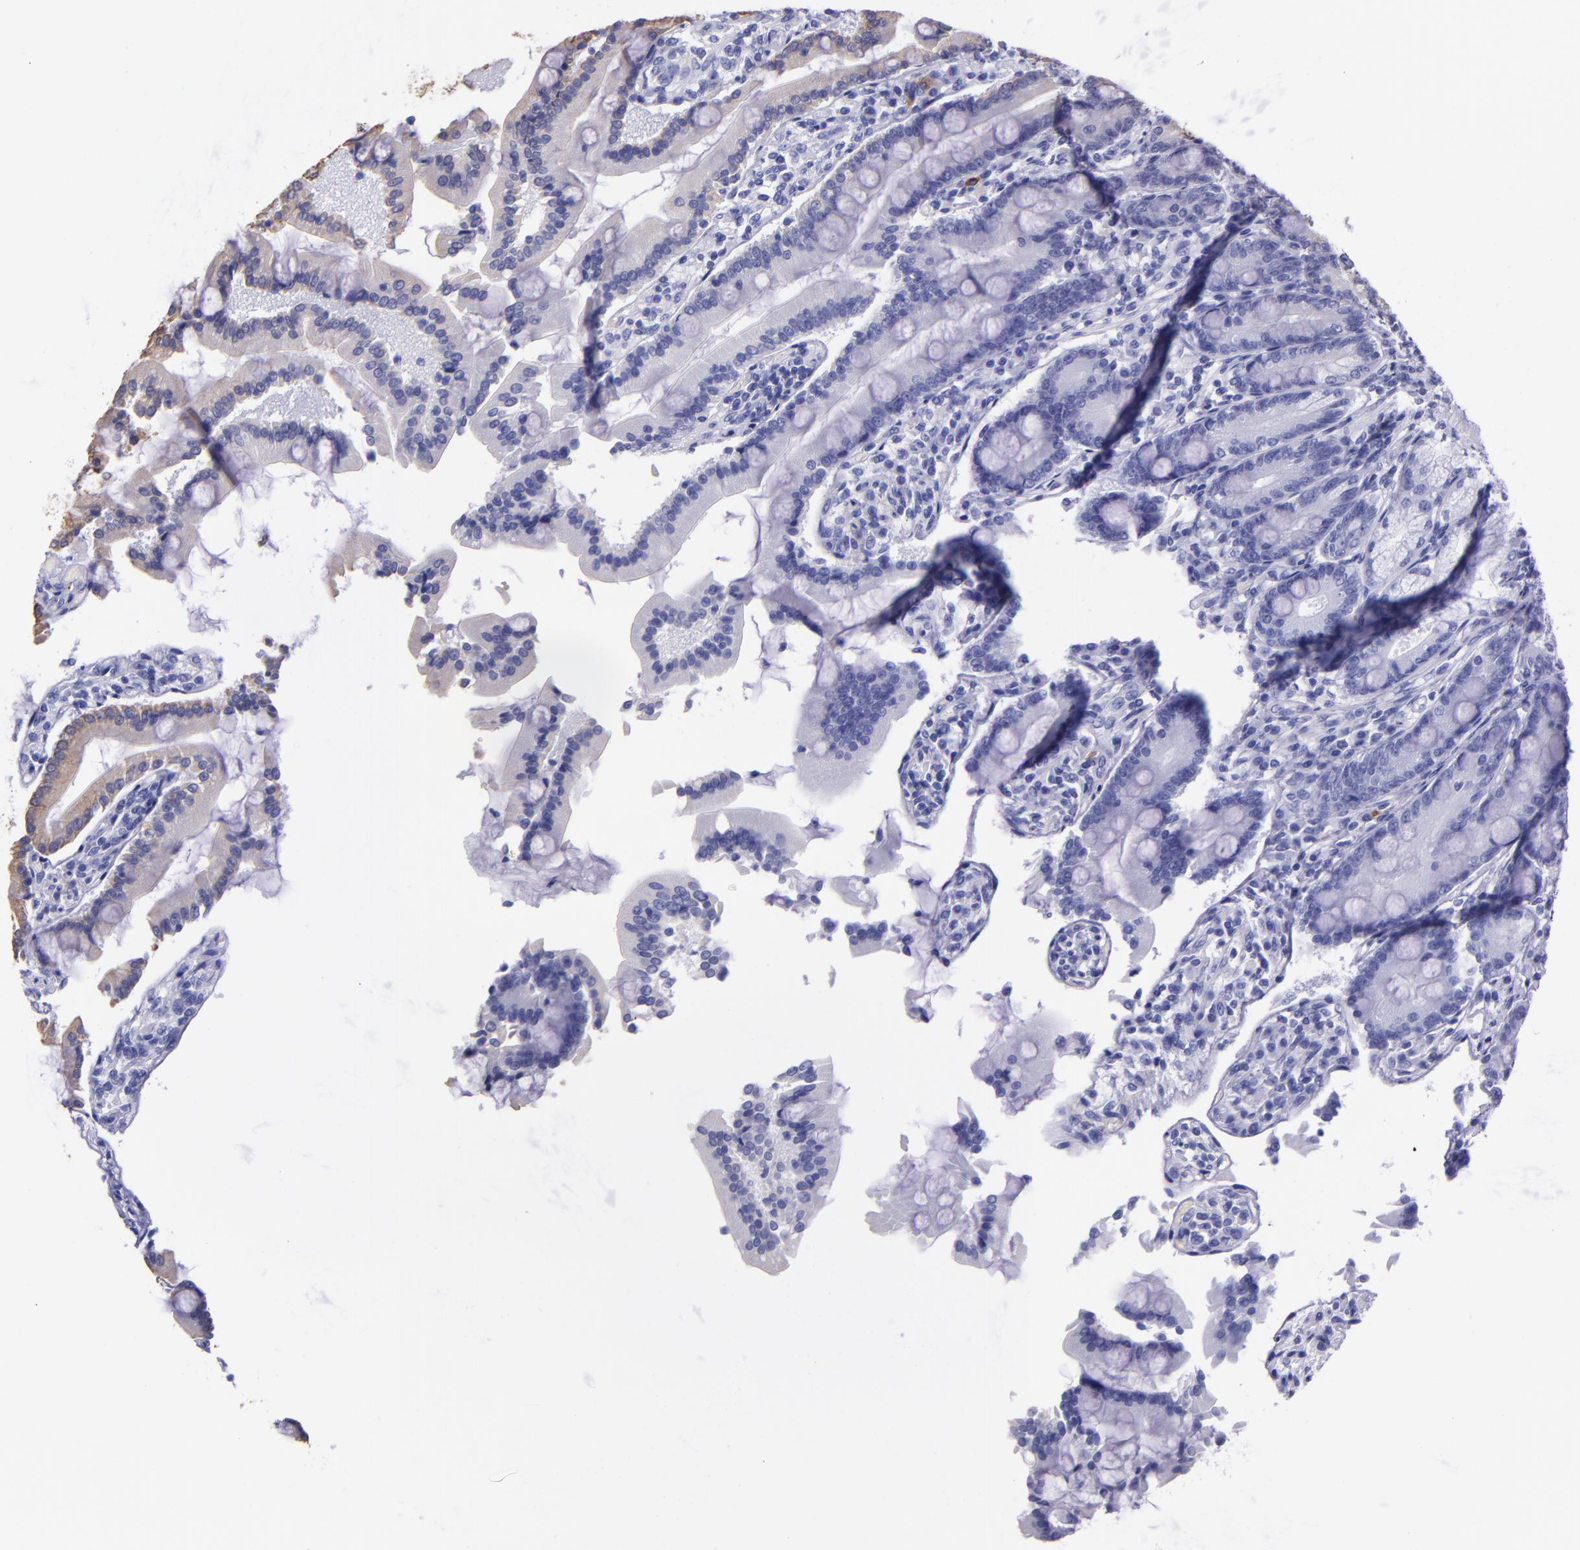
{"staining": {"intensity": "negative", "quantity": "none", "location": "none"}, "tissue": "duodenum", "cell_type": "Glandular cells", "image_type": "normal", "snomed": [{"axis": "morphology", "description": "Normal tissue, NOS"}, {"axis": "topography", "description": "Duodenum"}], "caption": "A high-resolution image shows immunohistochemistry (IHC) staining of benign duodenum, which shows no significant positivity in glandular cells. (DAB IHC visualized using brightfield microscopy, high magnification).", "gene": "KRT4", "patient": {"sex": "female", "age": 64}}